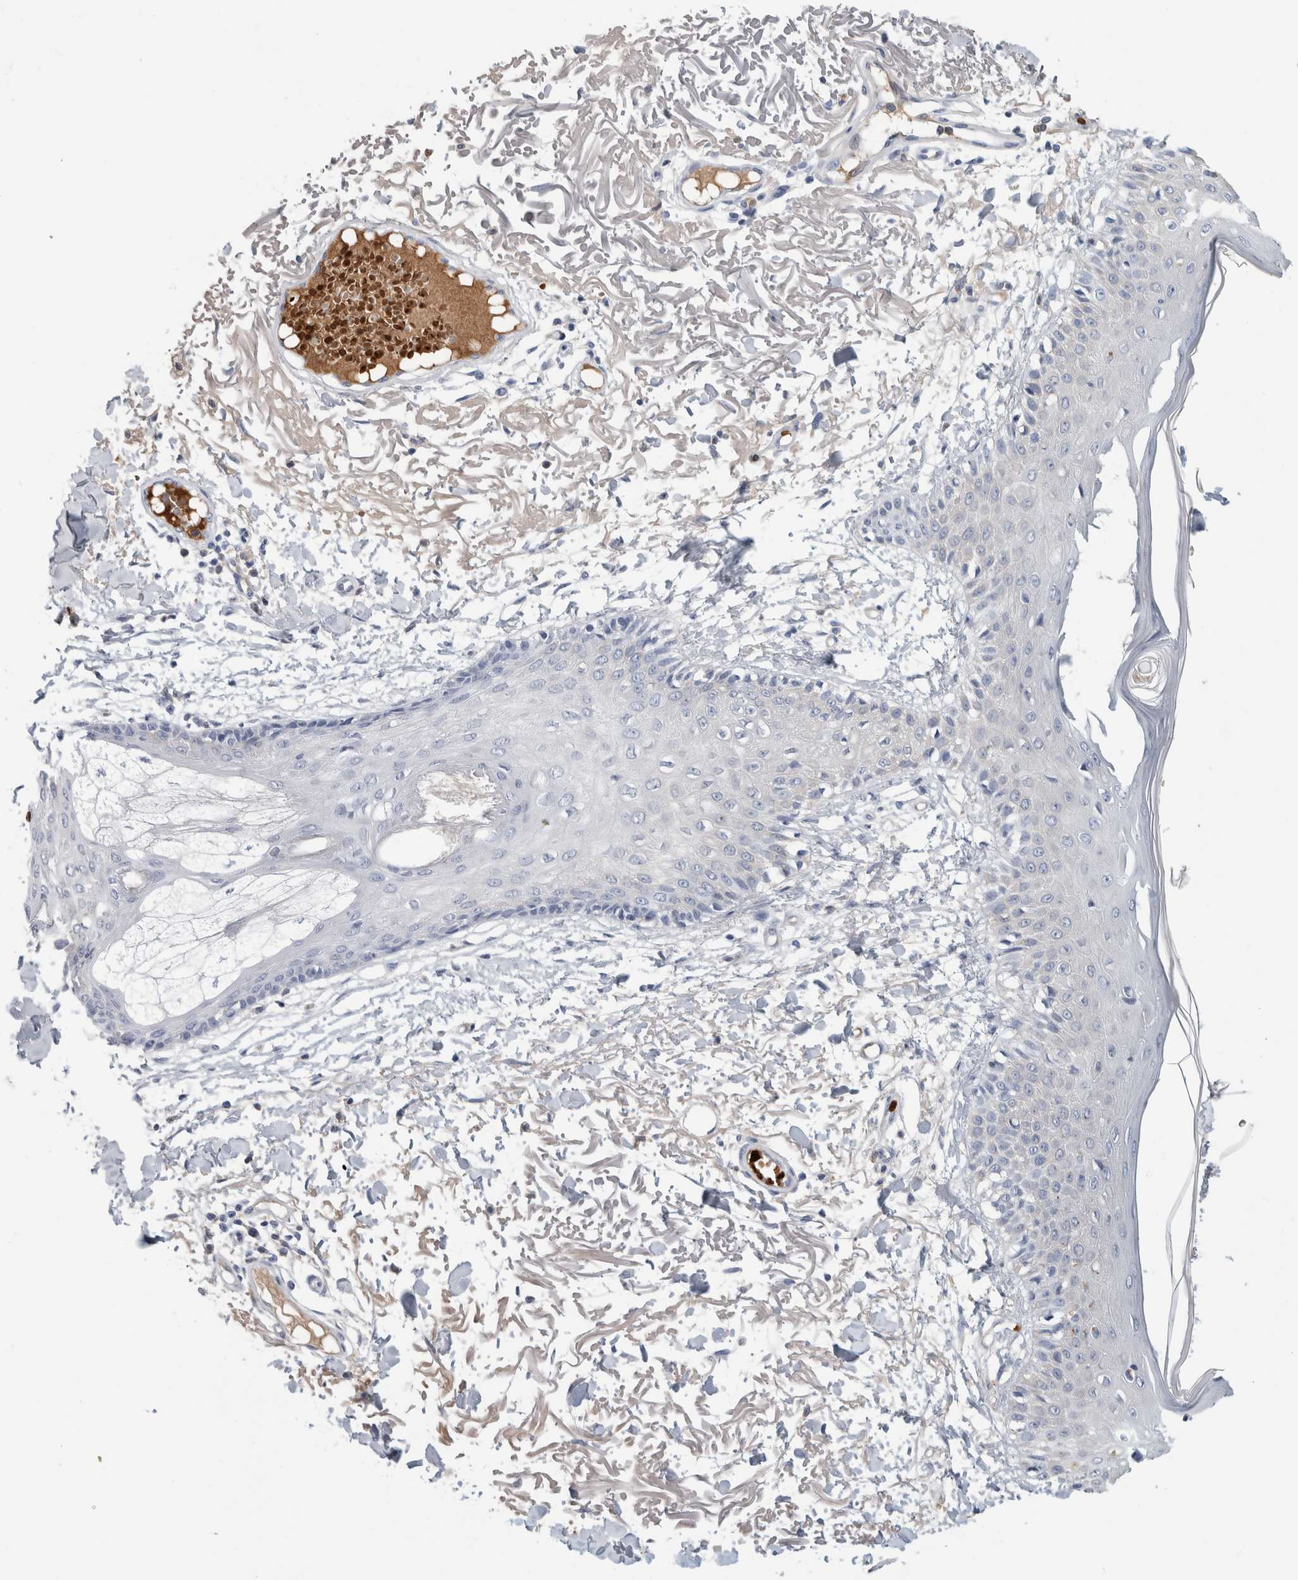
{"staining": {"intensity": "negative", "quantity": "none", "location": "none"}, "tissue": "skin", "cell_type": "Fibroblasts", "image_type": "normal", "snomed": [{"axis": "morphology", "description": "Normal tissue, NOS"}, {"axis": "morphology", "description": "Squamous cell carcinoma, NOS"}, {"axis": "topography", "description": "Skin"}, {"axis": "topography", "description": "Peripheral nerve tissue"}], "caption": "The immunohistochemistry (IHC) histopathology image has no significant expression in fibroblasts of skin.", "gene": "CA1", "patient": {"sex": "male", "age": 83}}